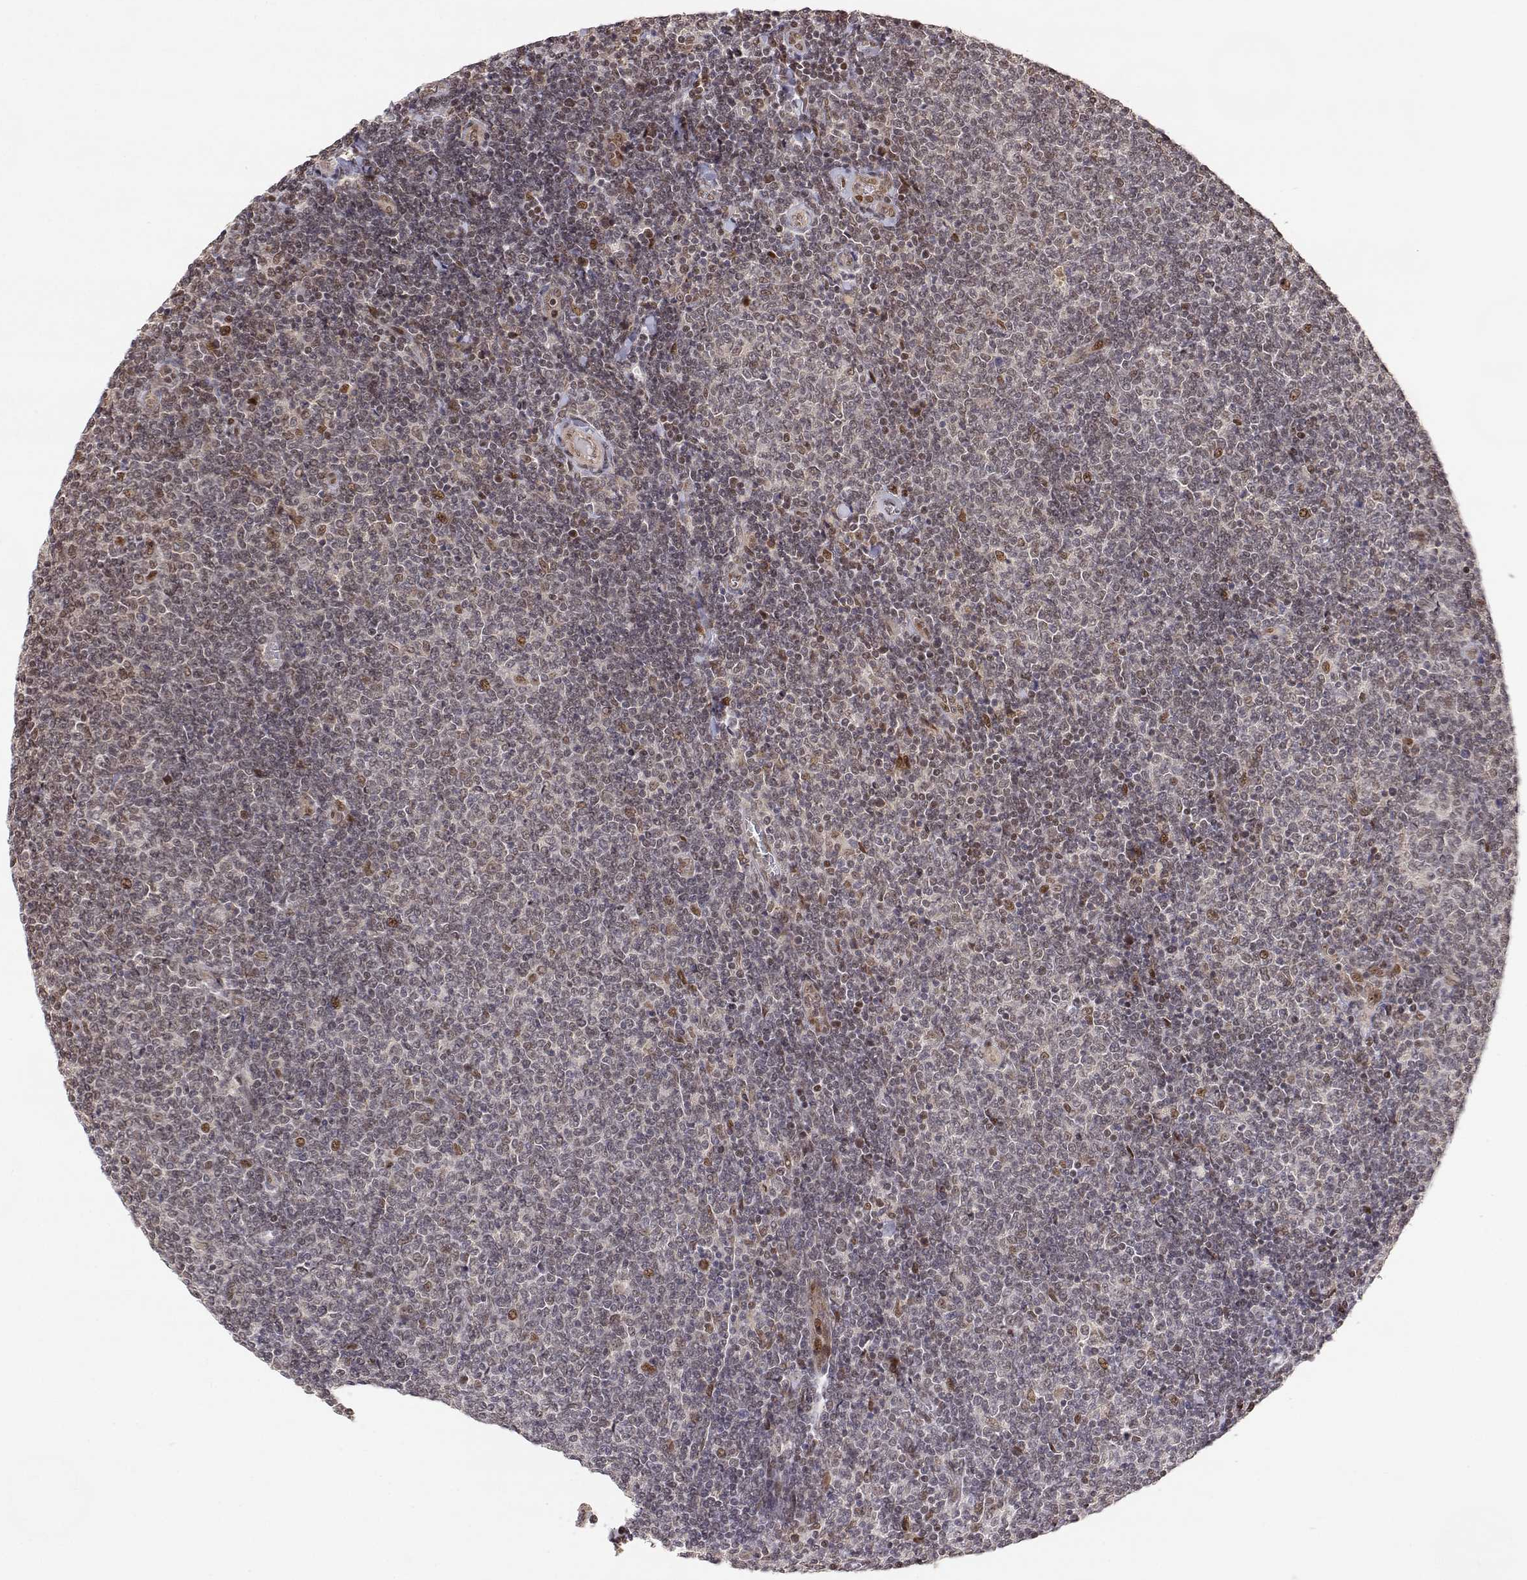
{"staining": {"intensity": "negative", "quantity": "none", "location": "none"}, "tissue": "lymphoma", "cell_type": "Tumor cells", "image_type": "cancer", "snomed": [{"axis": "morphology", "description": "Malignant lymphoma, non-Hodgkin's type, Low grade"}, {"axis": "topography", "description": "Lymph node"}], "caption": "Lymphoma stained for a protein using immunohistochemistry (IHC) displays no staining tumor cells.", "gene": "BRCA1", "patient": {"sex": "male", "age": 52}}